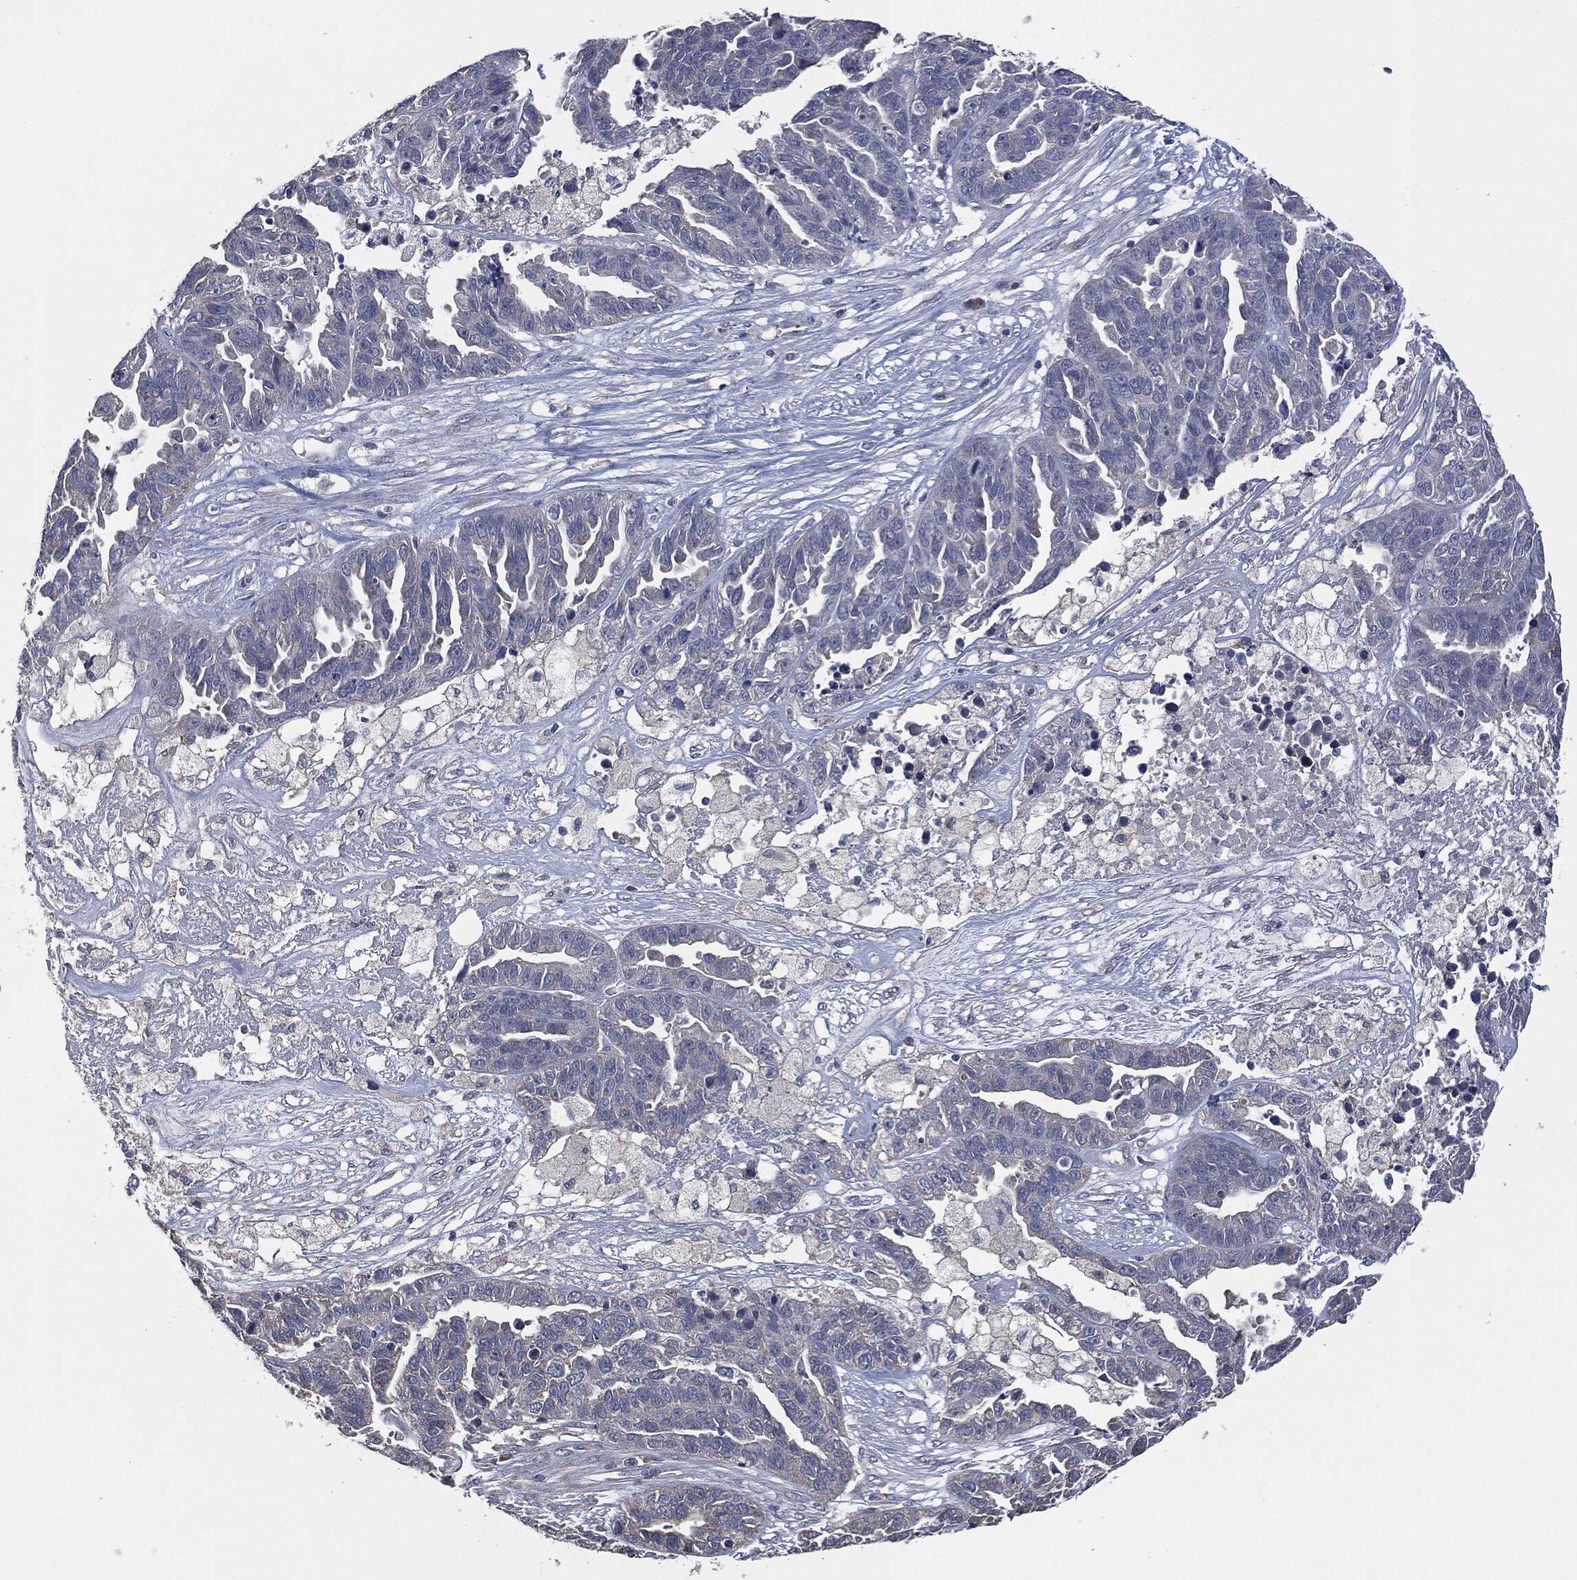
{"staining": {"intensity": "negative", "quantity": "none", "location": "none"}, "tissue": "ovarian cancer", "cell_type": "Tumor cells", "image_type": "cancer", "snomed": [{"axis": "morphology", "description": "Cystadenocarcinoma, serous, NOS"}, {"axis": "topography", "description": "Ovary"}], "caption": "DAB immunohistochemical staining of human serous cystadenocarcinoma (ovarian) reveals no significant positivity in tumor cells.", "gene": "CD33", "patient": {"sex": "female", "age": 87}}